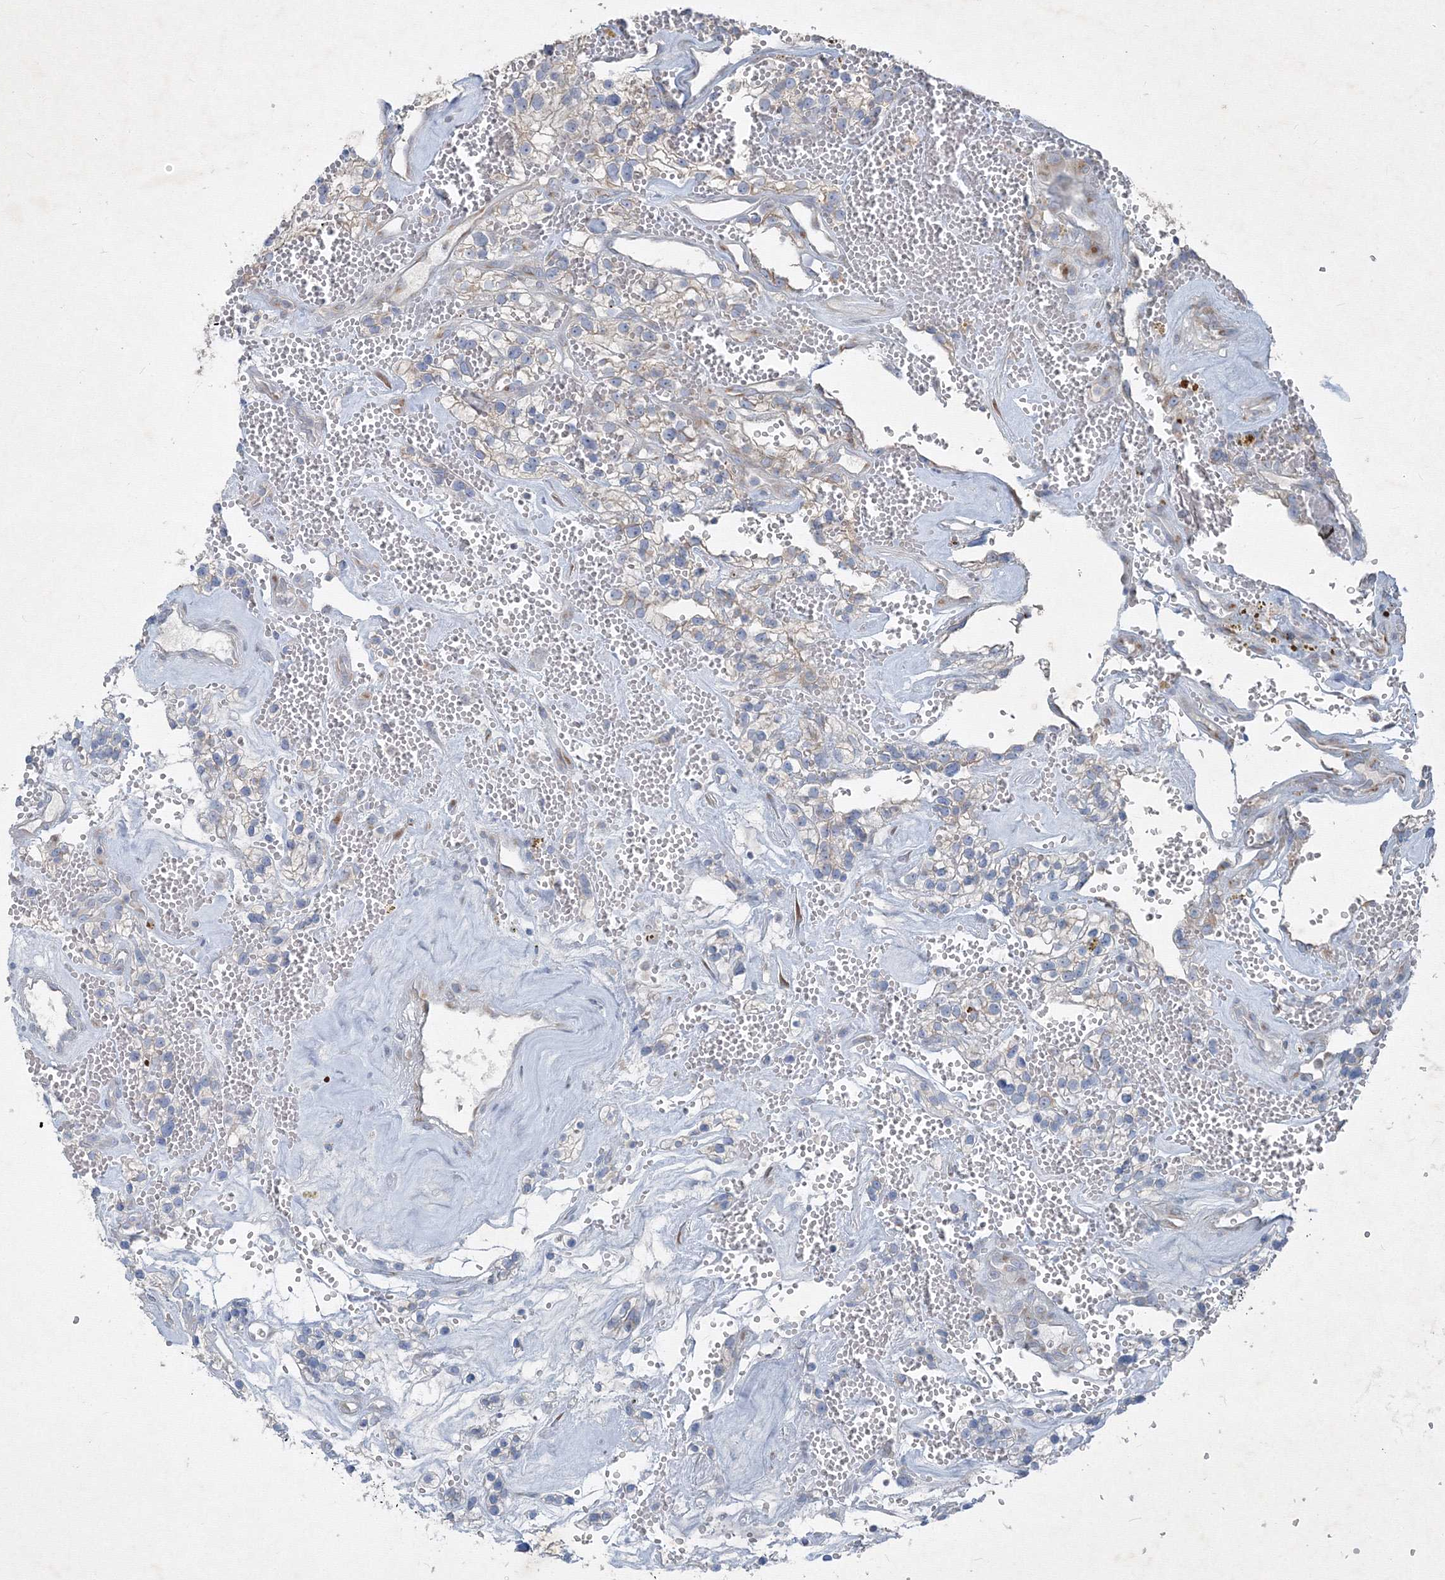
{"staining": {"intensity": "weak", "quantity": "25%-75%", "location": "cytoplasmic/membranous"}, "tissue": "renal cancer", "cell_type": "Tumor cells", "image_type": "cancer", "snomed": [{"axis": "morphology", "description": "Adenocarcinoma, NOS"}, {"axis": "topography", "description": "Kidney"}], "caption": "Human renal adenocarcinoma stained for a protein (brown) shows weak cytoplasmic/membranous positive expression in approximately 25%-75% of tumor cells.", "gene": "IFNAR1", "patient": {"sex": "female", "age": 57}}